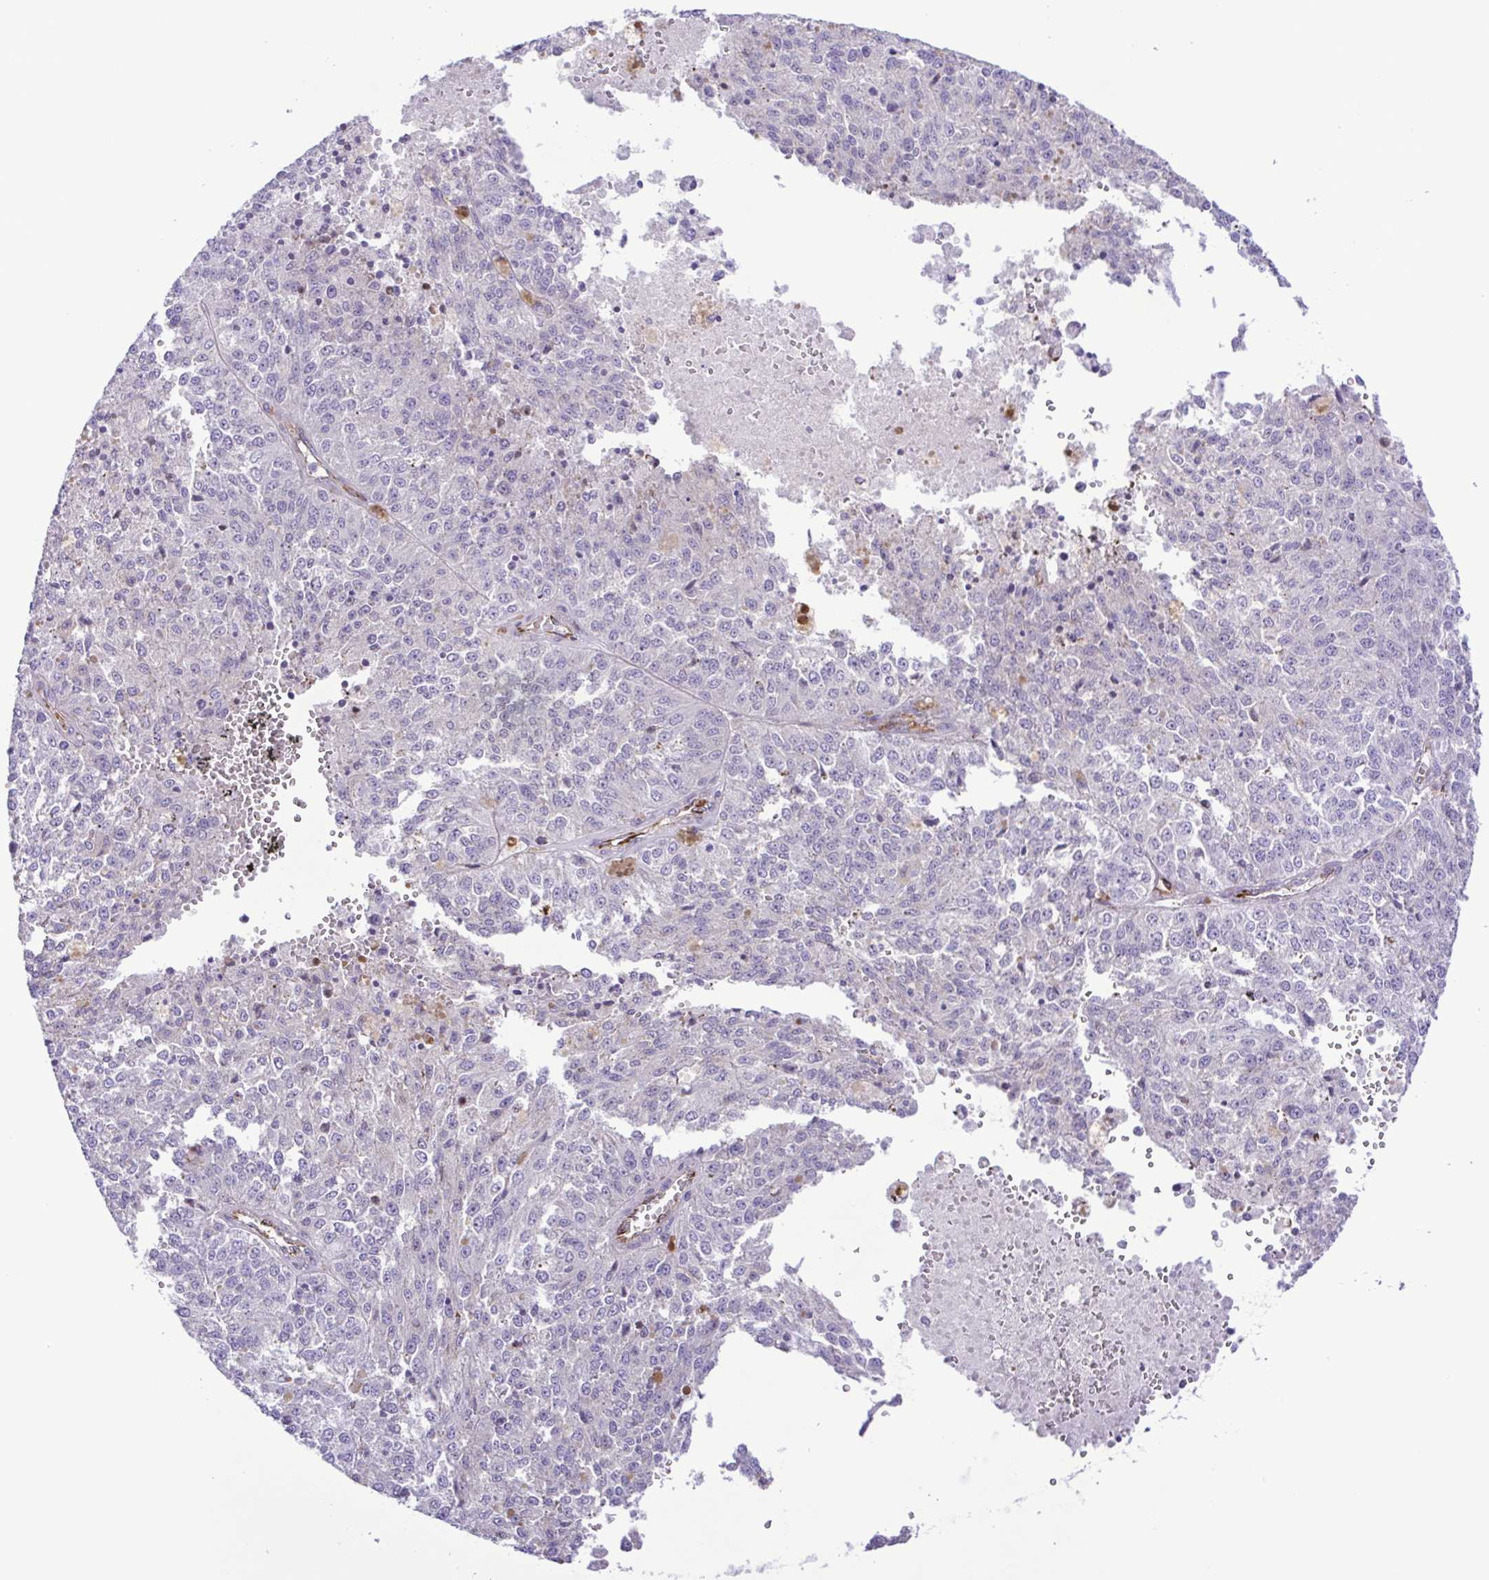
{"staining": {"intensity": "negative", "quantity": "none", "location": "none"}, "tissue": "melanoma", "cell_type": "Tumor cells", "image_type": "cancer", "snomed": [{"axis": "morphology", "description": "Malignant melanoma, Metastatic site"}, {"axis": "topography", "description": "Lymph node"}], "caption": "The photomicrograph displays no significant positivity in tumor cells of melanoma. (DAB (3,3'-diaminobenzidine) immunohistochemistry (IHC) with hematoxylin counter stain).", "gene": "FLT1", "patient": {"sex": "female", "age": 64}}